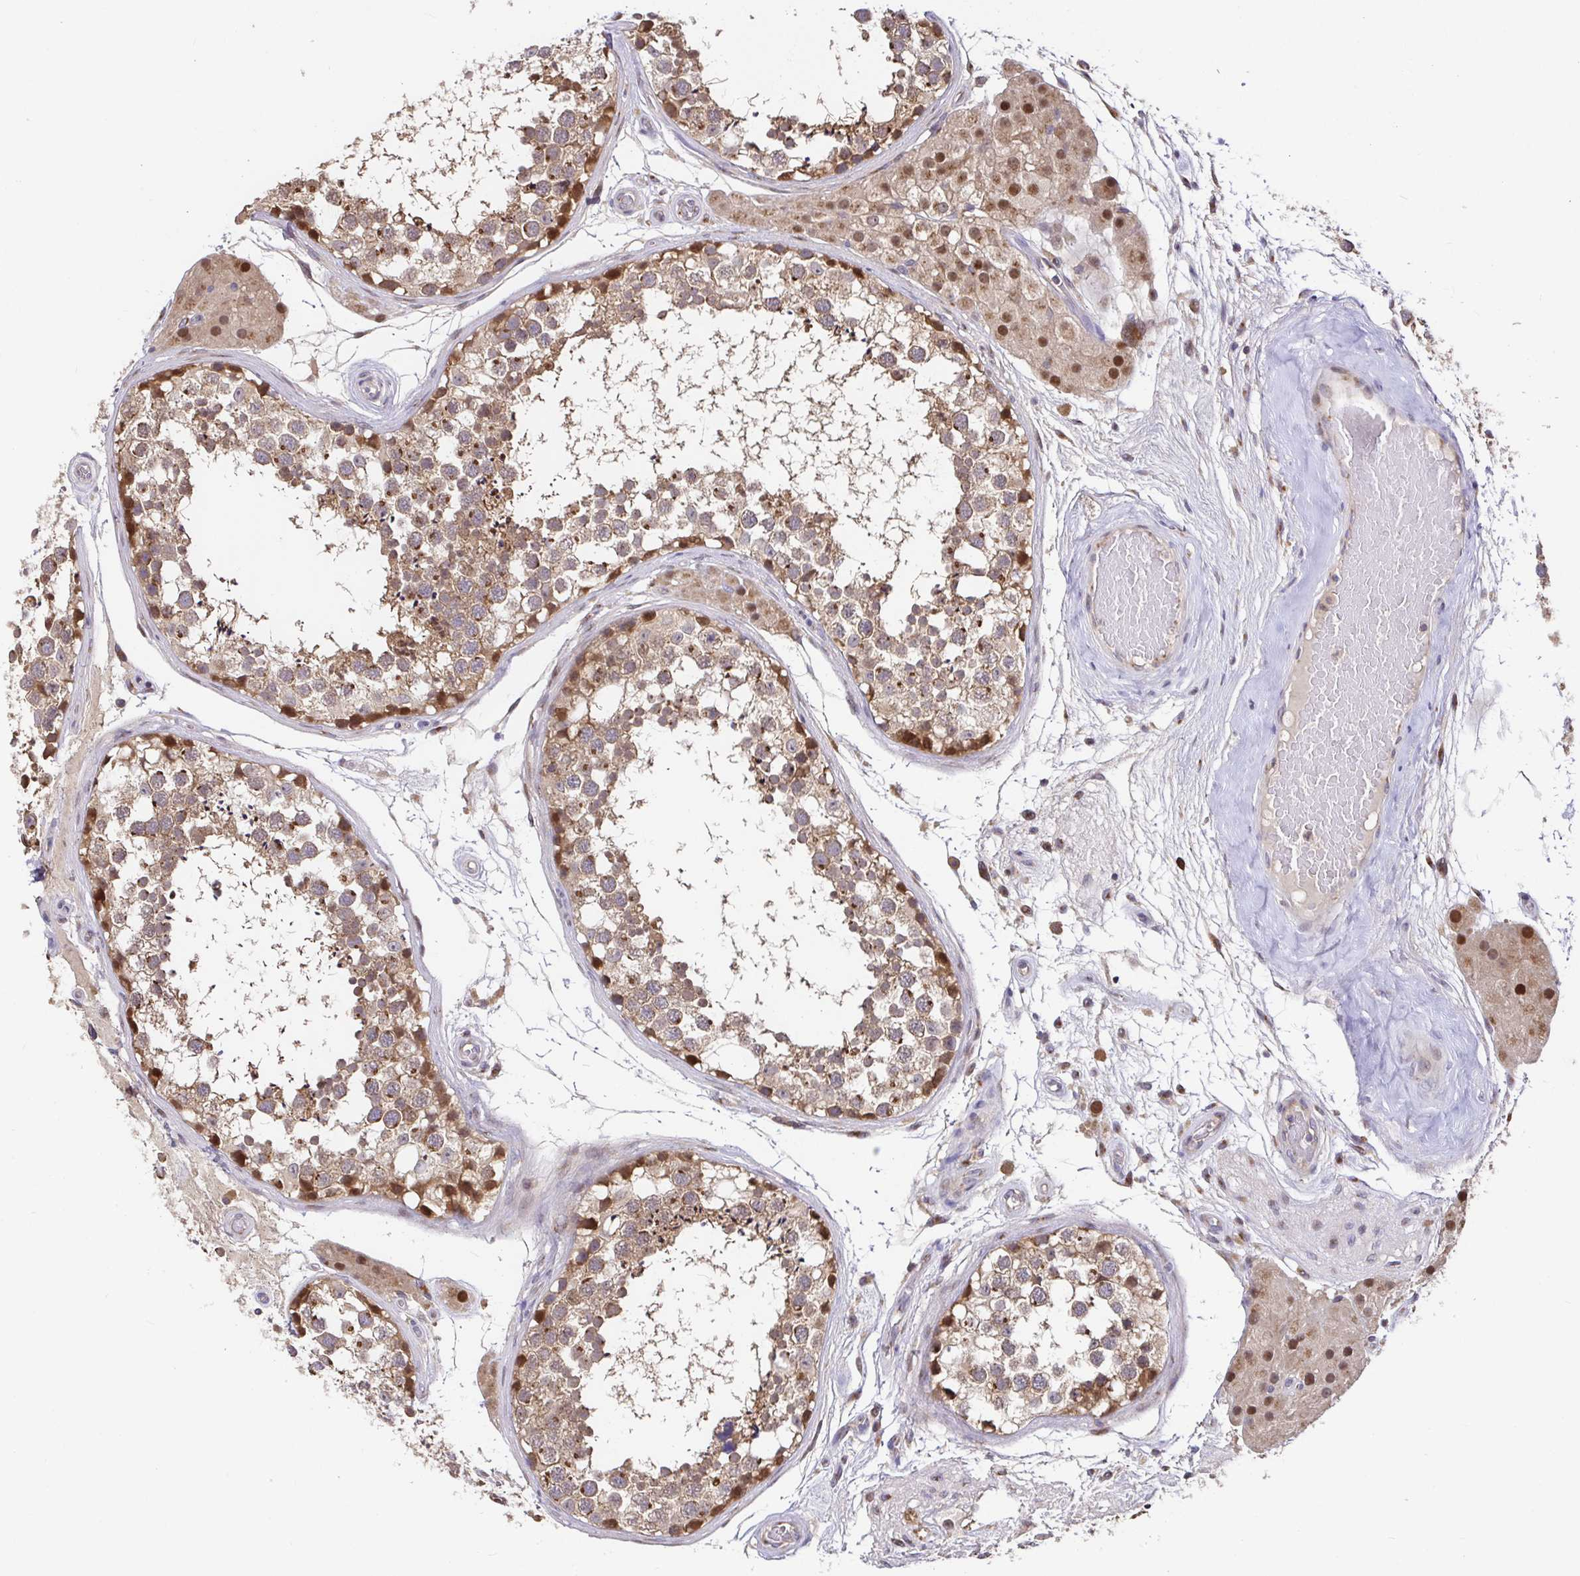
{"staining": {"intensity": "moderate", "quantity": ">75%", "location": "cytoplasmic/membranous"}, "tissue": "testis", "cell_type": "Cells in seminiferous ducts", "image_type": "normal", "snomed": [{"axis": "morphology", "description": "Normal tissue, NOS"}, {"axis": "morphology", "description": "Seminoma, NOS"}, {"axis": "topography", "description": "Testis"}], "caption": "The micrograph displays staining of benign testis, revealing moderate cytoplasmic/membranous protein staining (brown color) within cells in seminiferous ducts.", "gene": "ELP1", "patient": {"sex": "male", "age": 65}}